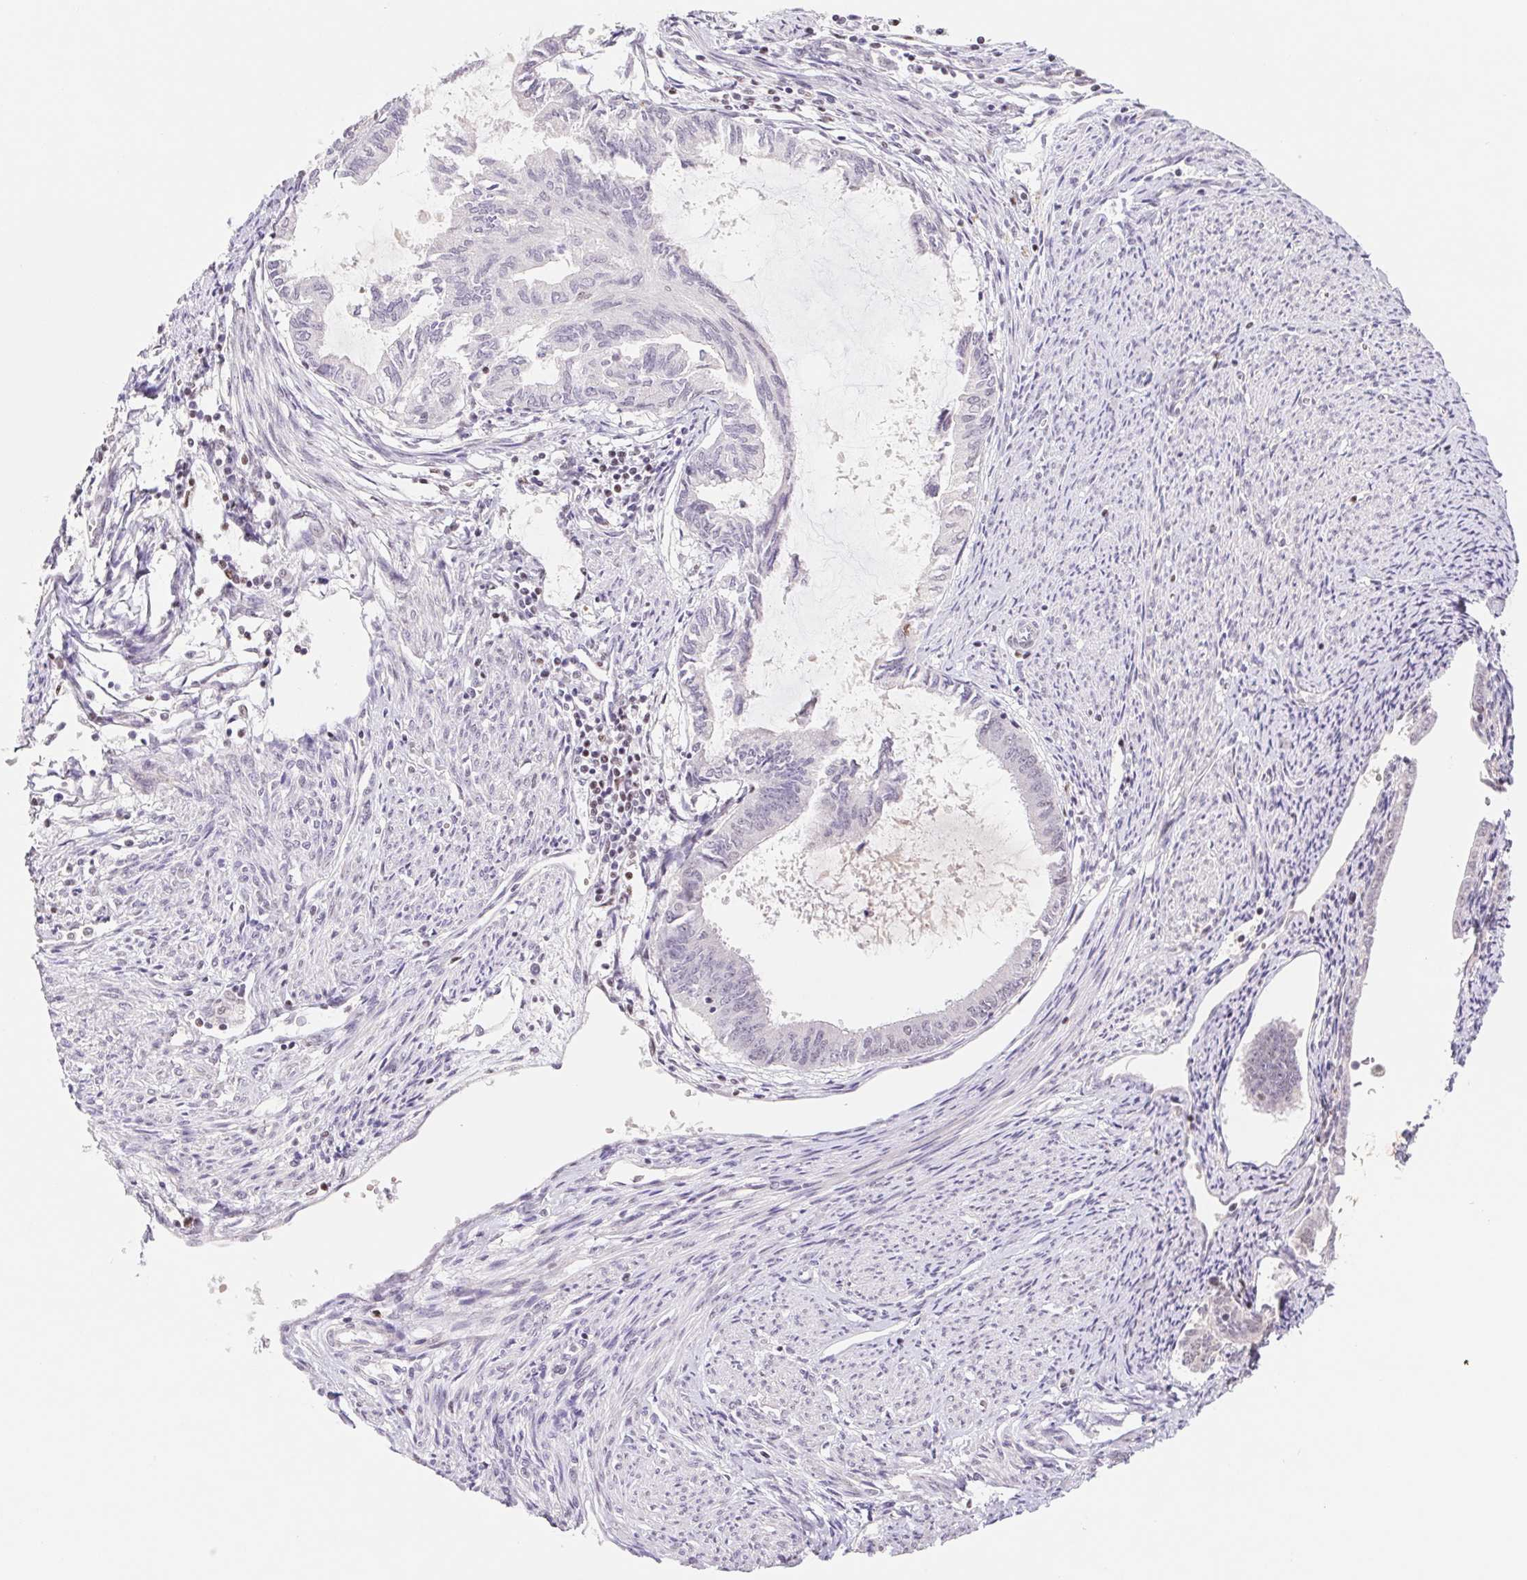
{"staining": {"intensity": "negative", "quantity": "none", "location": "none"}, "tissue": "endometrial cancer", "cell_type": "Tumor cells", "image_type": "cancer", "snomed": [{"axis": "morphology", "description": "Adenocarcinoma, NOS"}, {"axis": "topography", "description": "Endometrium"}], "caption": "Protein analysis of endometrial cancer (adenocarcinoma) displays no significant expression in tumor cells.", "gene": "TRERF1", "patient": {"sex": "female", "age": 86}}